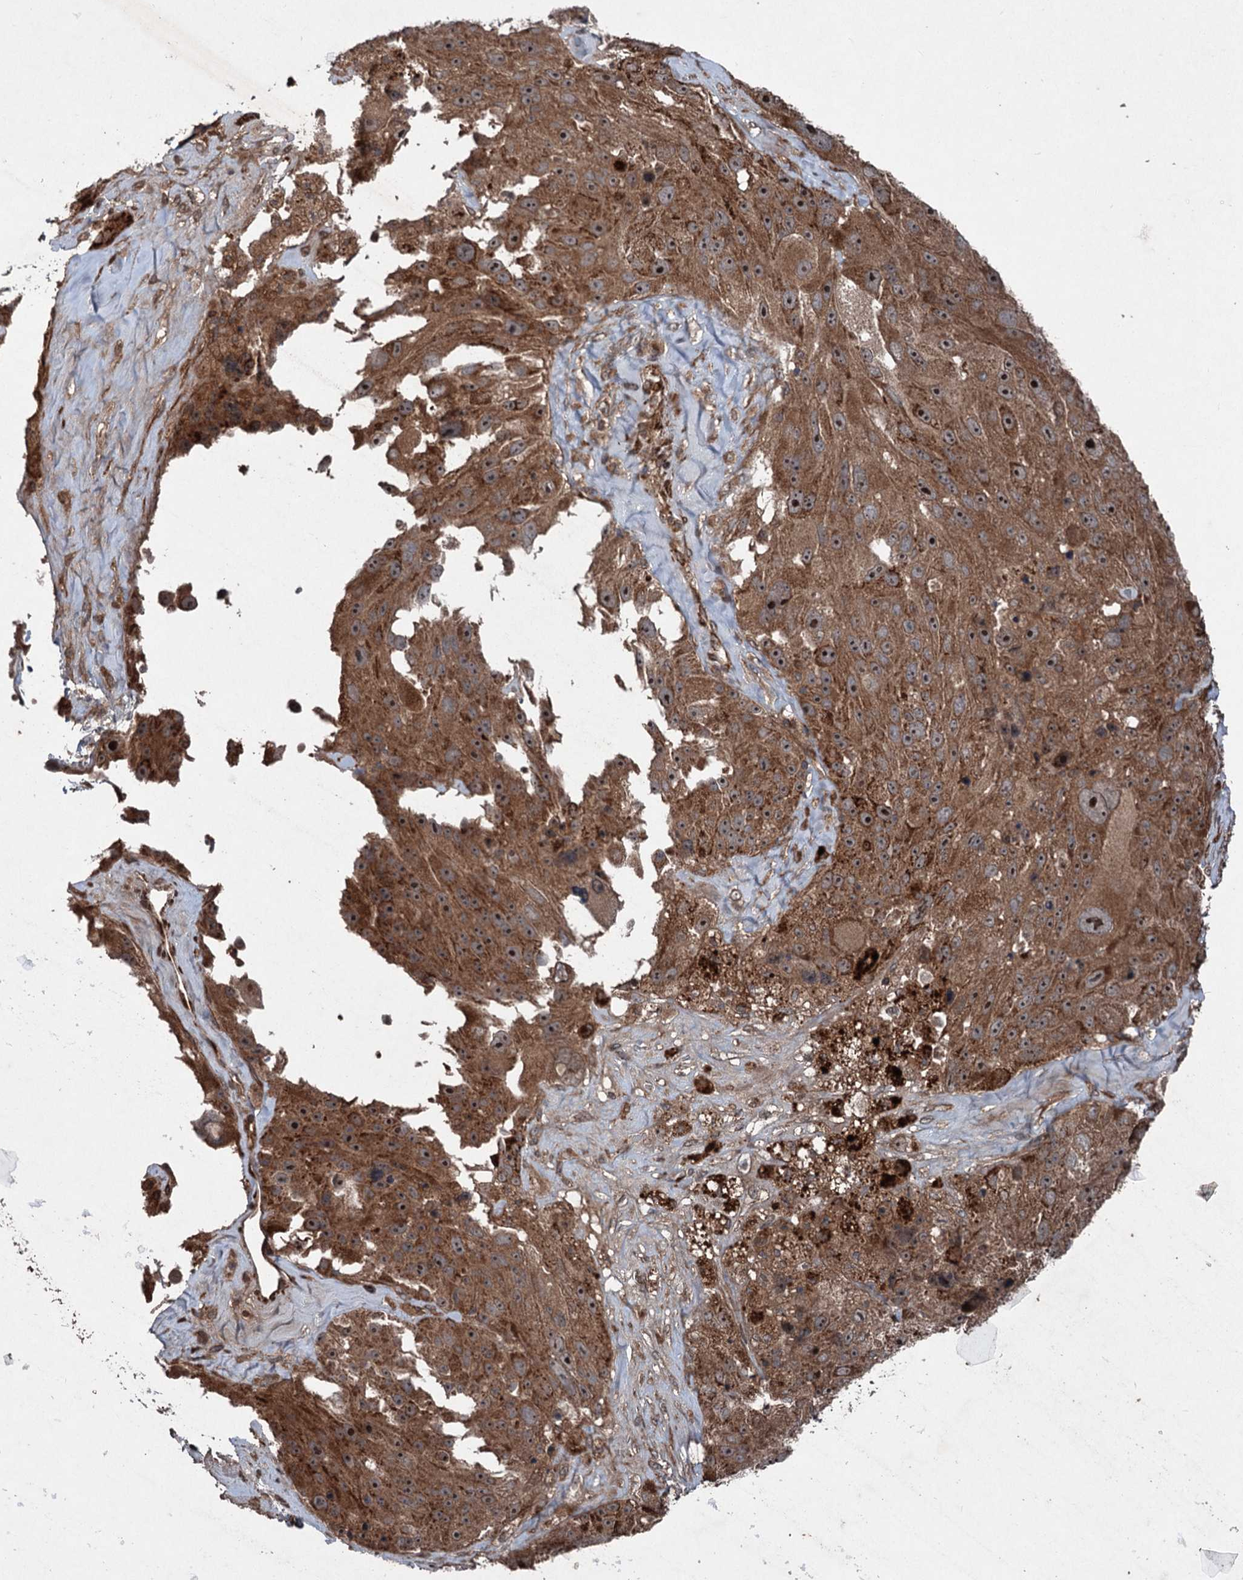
{"staining": {"intensity": "moderate", "quantity": ">75%", "location": "cytoplasmic/membranous,nuclear"}, "tissue": "melanoma", "cell_type": "Tumor cells", "image_type": "cancer", "snomed": [{"axis": "morphology", "description": "Malignant melanoma, Metastatic site"}, {"axis": "topography", "description": "Lymph node"}], "caption": "A photomicrograph showing moderate cytoplasmic/membranous and nuclear positivity in about >75% of tumor cells in melanoma, as visualized by brown immunohistochemical staining.", "gene": "ALAS1", "patient": {"sex": "male", "age": 62}}